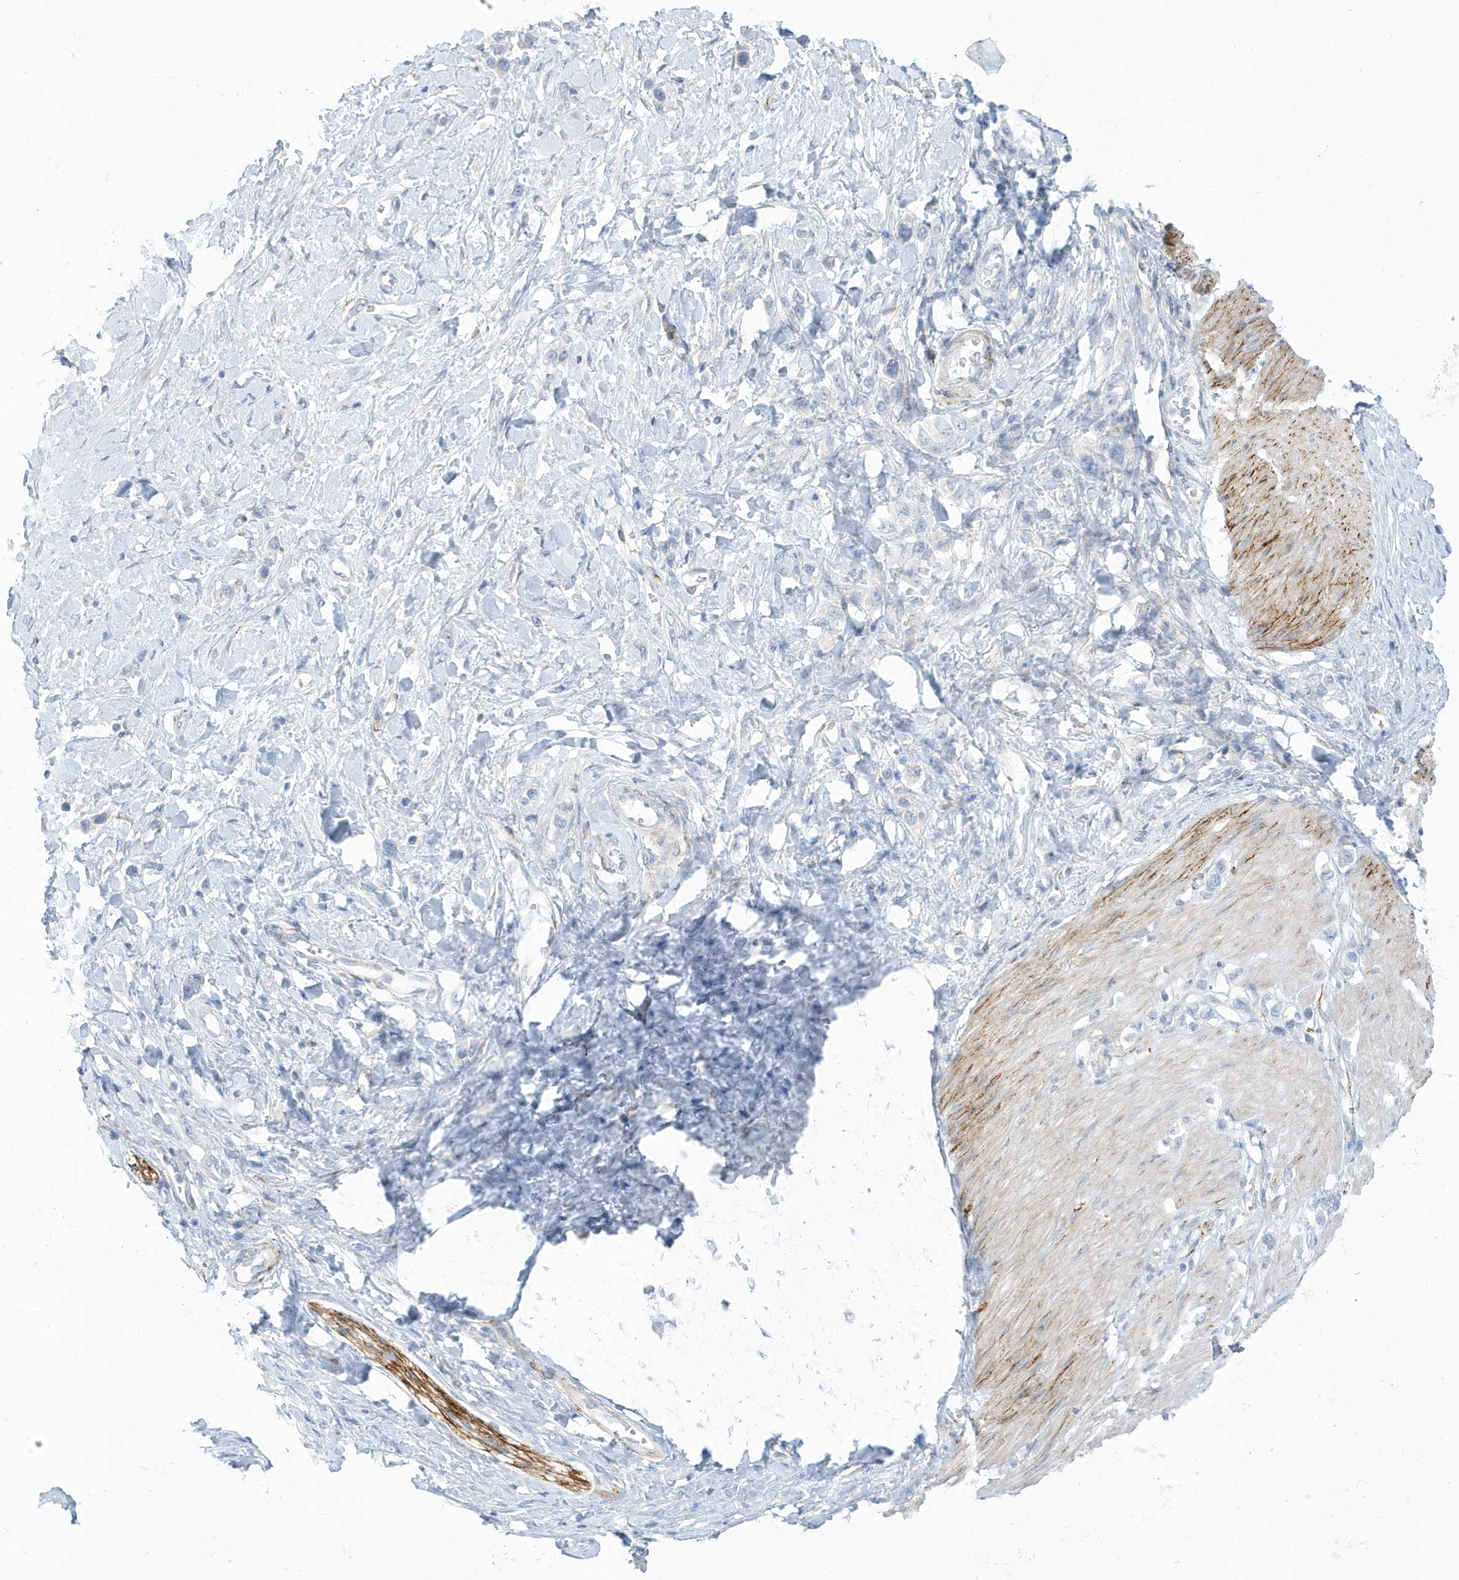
{"staining": {"intensity": "negative", "quantity": "none", "location": "none"}, "tissue": "stomach cancer", "cell_type": "Tumor cells", "image_type": "cancer", "snomed": [{"axis": "morphology", "description": "Normal tissue, NOS"}, {"axis": "morphology", "description": "Adenocarcinoma, NOS"}, {"axis": "topography", "description": "Stomach, upper"}, {"axis": "topography", "description": "Stomach"}], "caption": "IHC image of neoplastic tissue: stomach cancer stained with DAB (3,3'-diaminobenzidine) exhibits no significant protein staining in tumor cells. The staining is performed using DAB (3,3'-diaminobenzidine) brown chromogen with nuclei counter-stained in using hematoxylin.", "gene": "PERM1", "patient": {"sex": "female", "age": 65}}